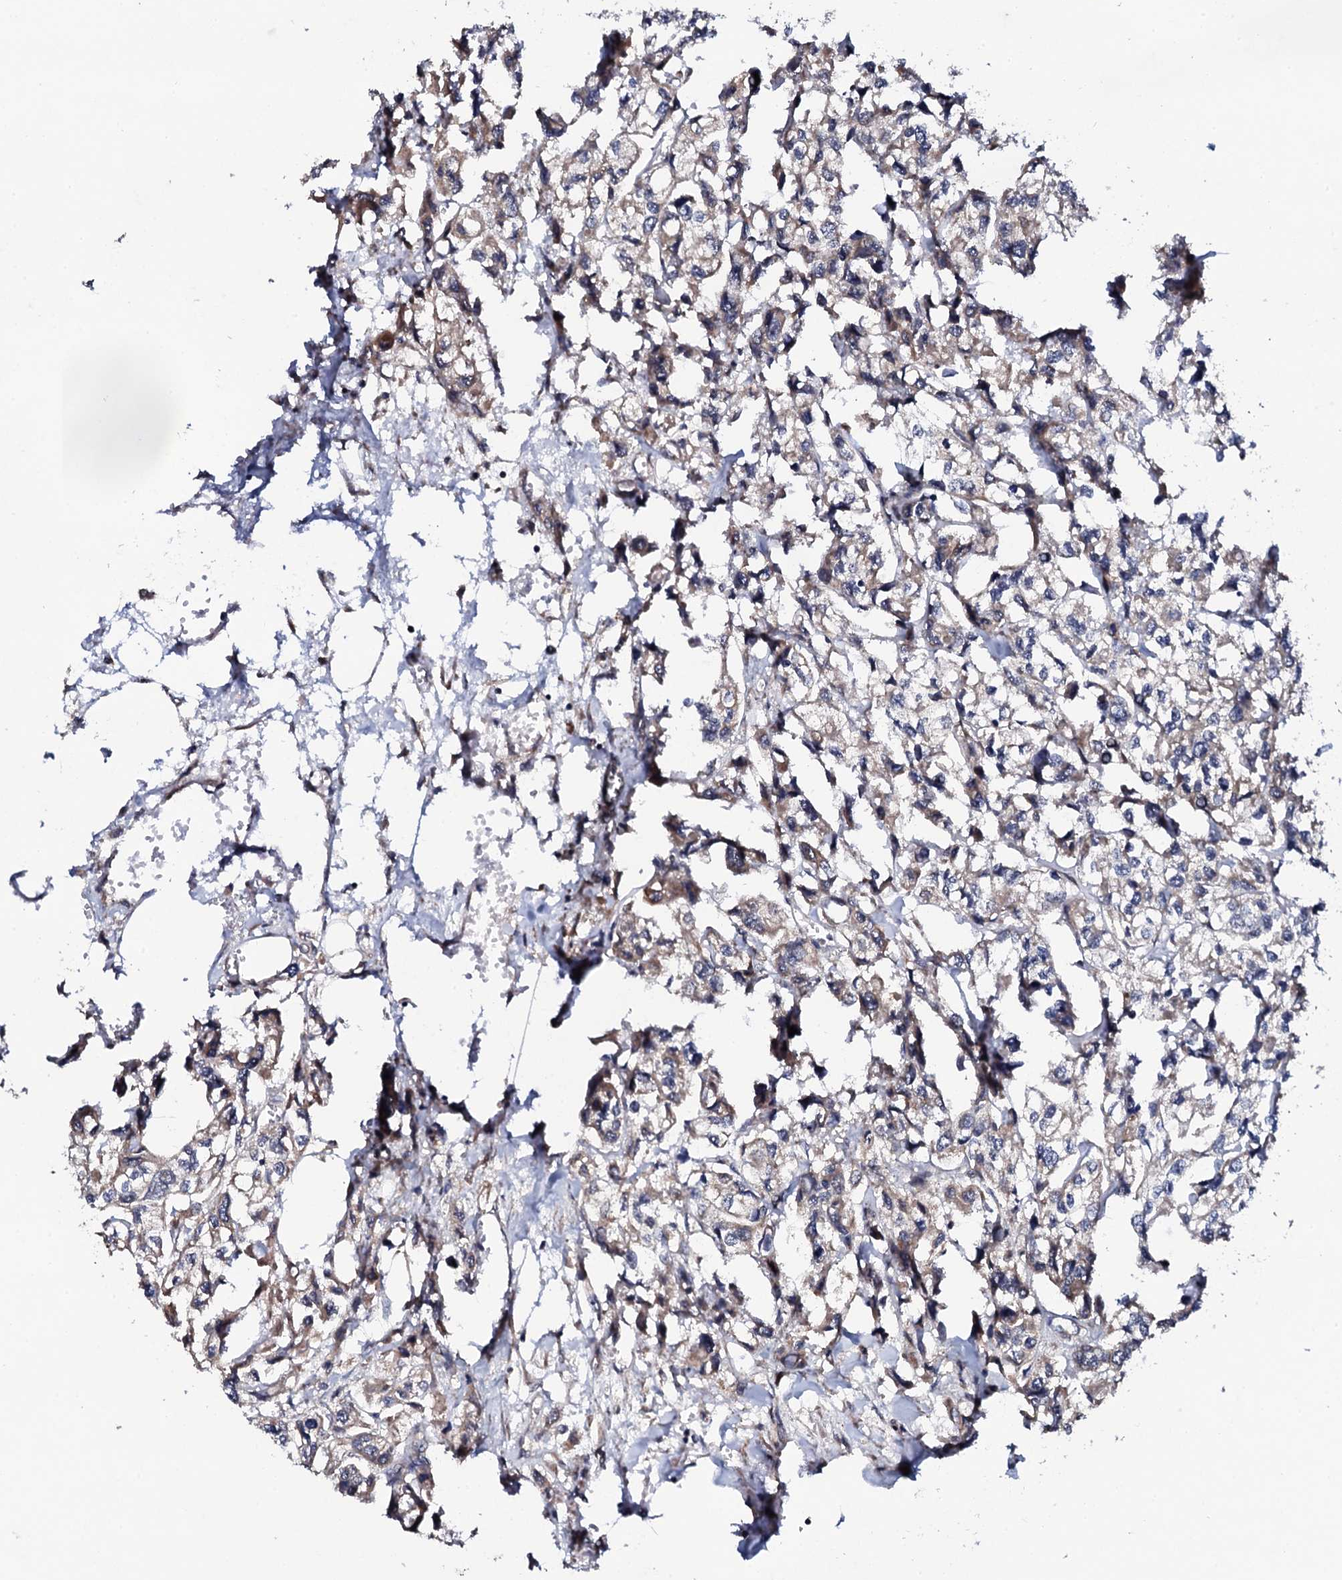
{"staining": {"intensity": "moderate", "quantity": "25%-75%", "location": "cytoplasmic/membranous"}, "tissue": "urothelial cancer", "cell_type": "Tumor cells", "image_type": "cancer", "snomed": [{"axis": "morphology", "description": "Urothelial carcinoma, High grade"}, {"axis": "topography", "description": "Urinary bladder"}], "caption": "Protein analysis of urothelial cancer tissue exhibits moderate cytoplasmic/membranous staining in approximately 25%-75% of tumor cells.", "gene": "IP6K1", "patient": {"sex": "male", "age": 67}}